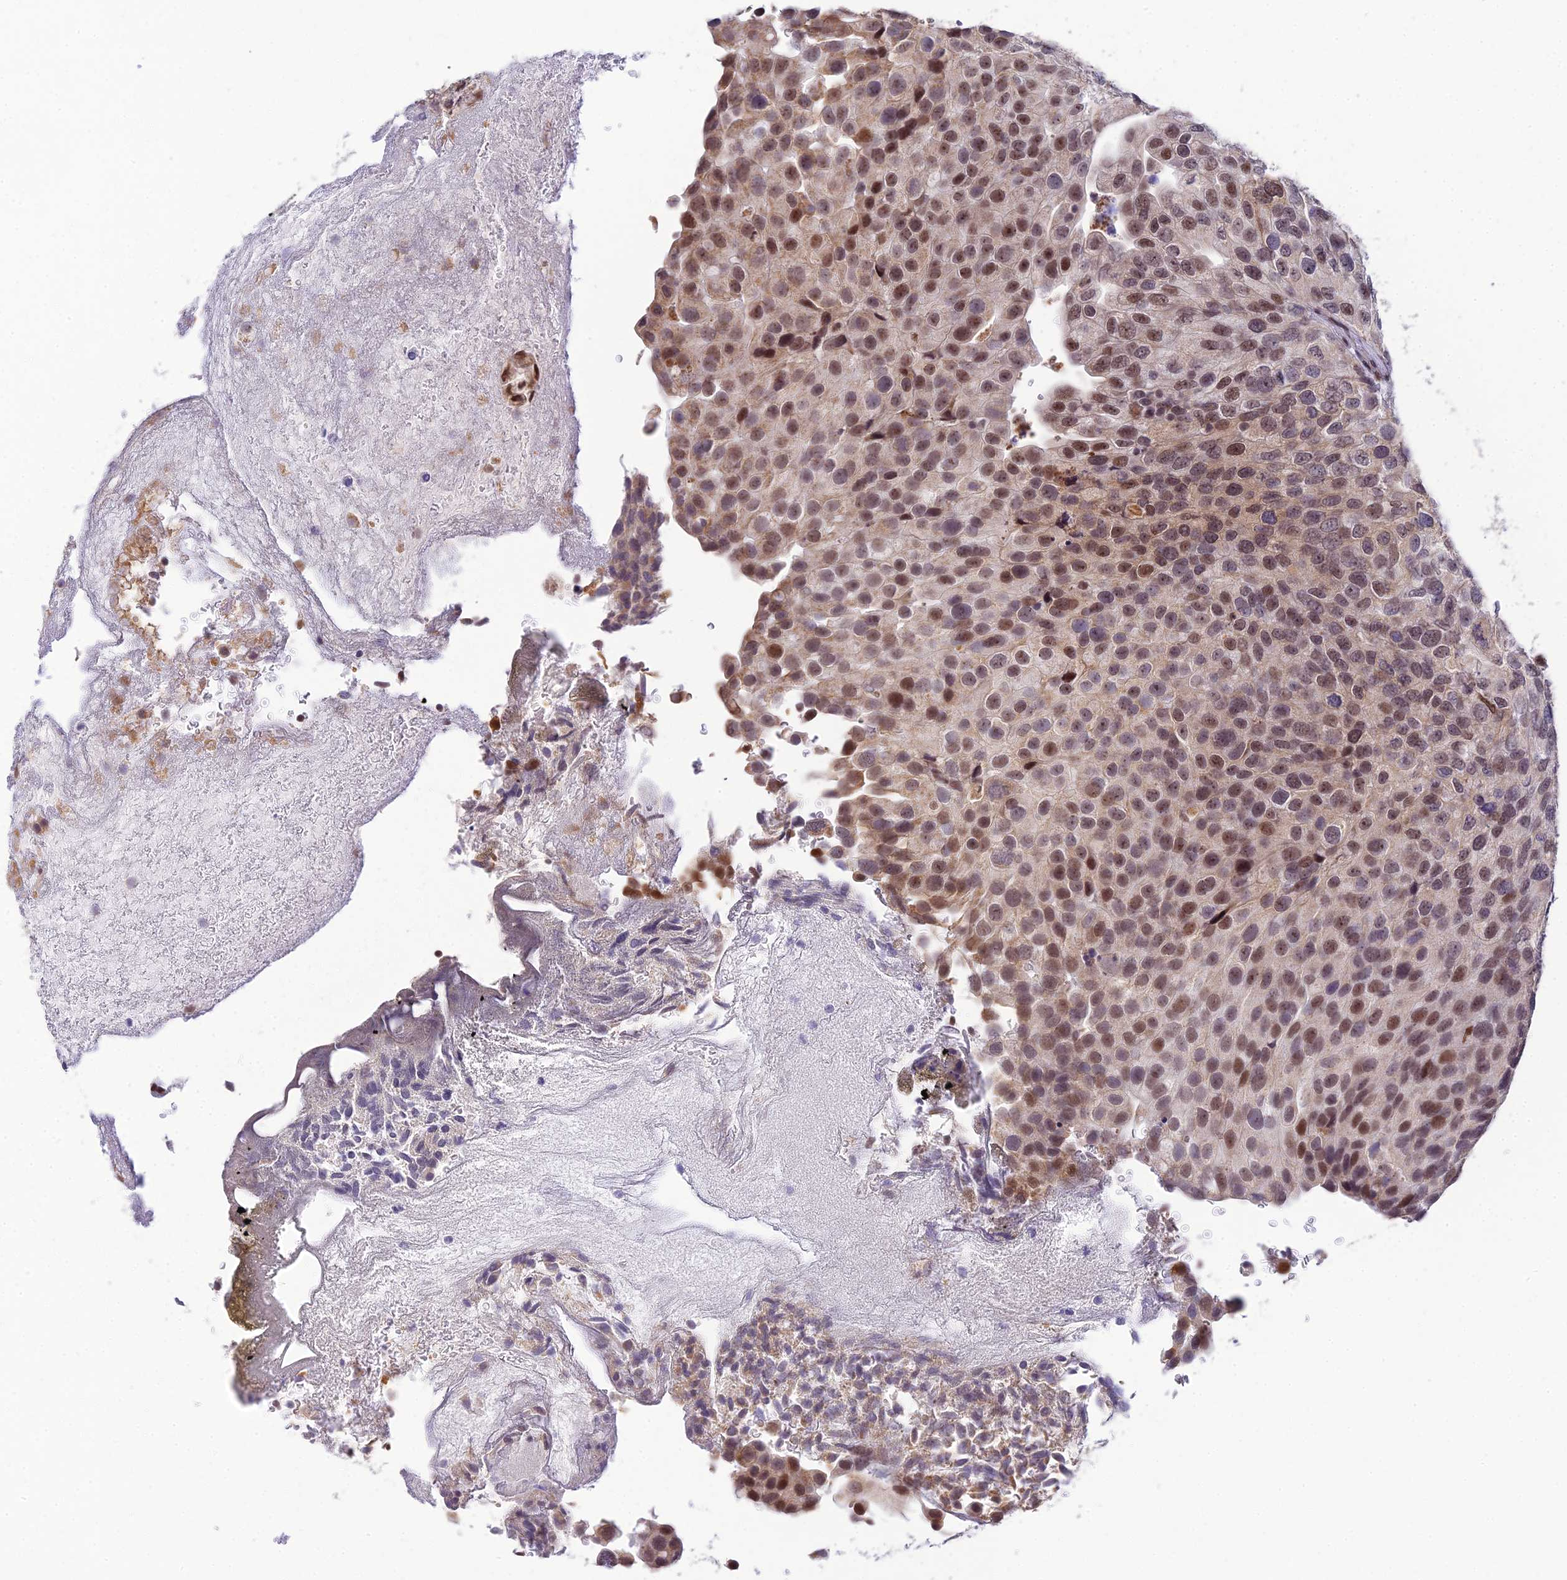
{"staining": {"intensity": "moderate", "quantity": ">75%", "location": "nuclear"}, "tissue": "urothelial cancer", "cell_type": "Tumor cells", "image_type": "cancer", "snomed": [{"axis": "morphology", "description": "Urothelial carcinoma, Low grade"}, {"axis": "topography", "description": "Urinary bladder"}], "caption": "A high-resolution image shows immunohistochemistry (IHC) staining of urothelial cancer, which demonstrates moderate nuclear staining in approximately >75% of tumor cells. Immunohistochemistry stains the protein in brown and the nuclei are stained blue.", "gene": "C2orf49", "patient": {"sex": "male", "age": 78}}